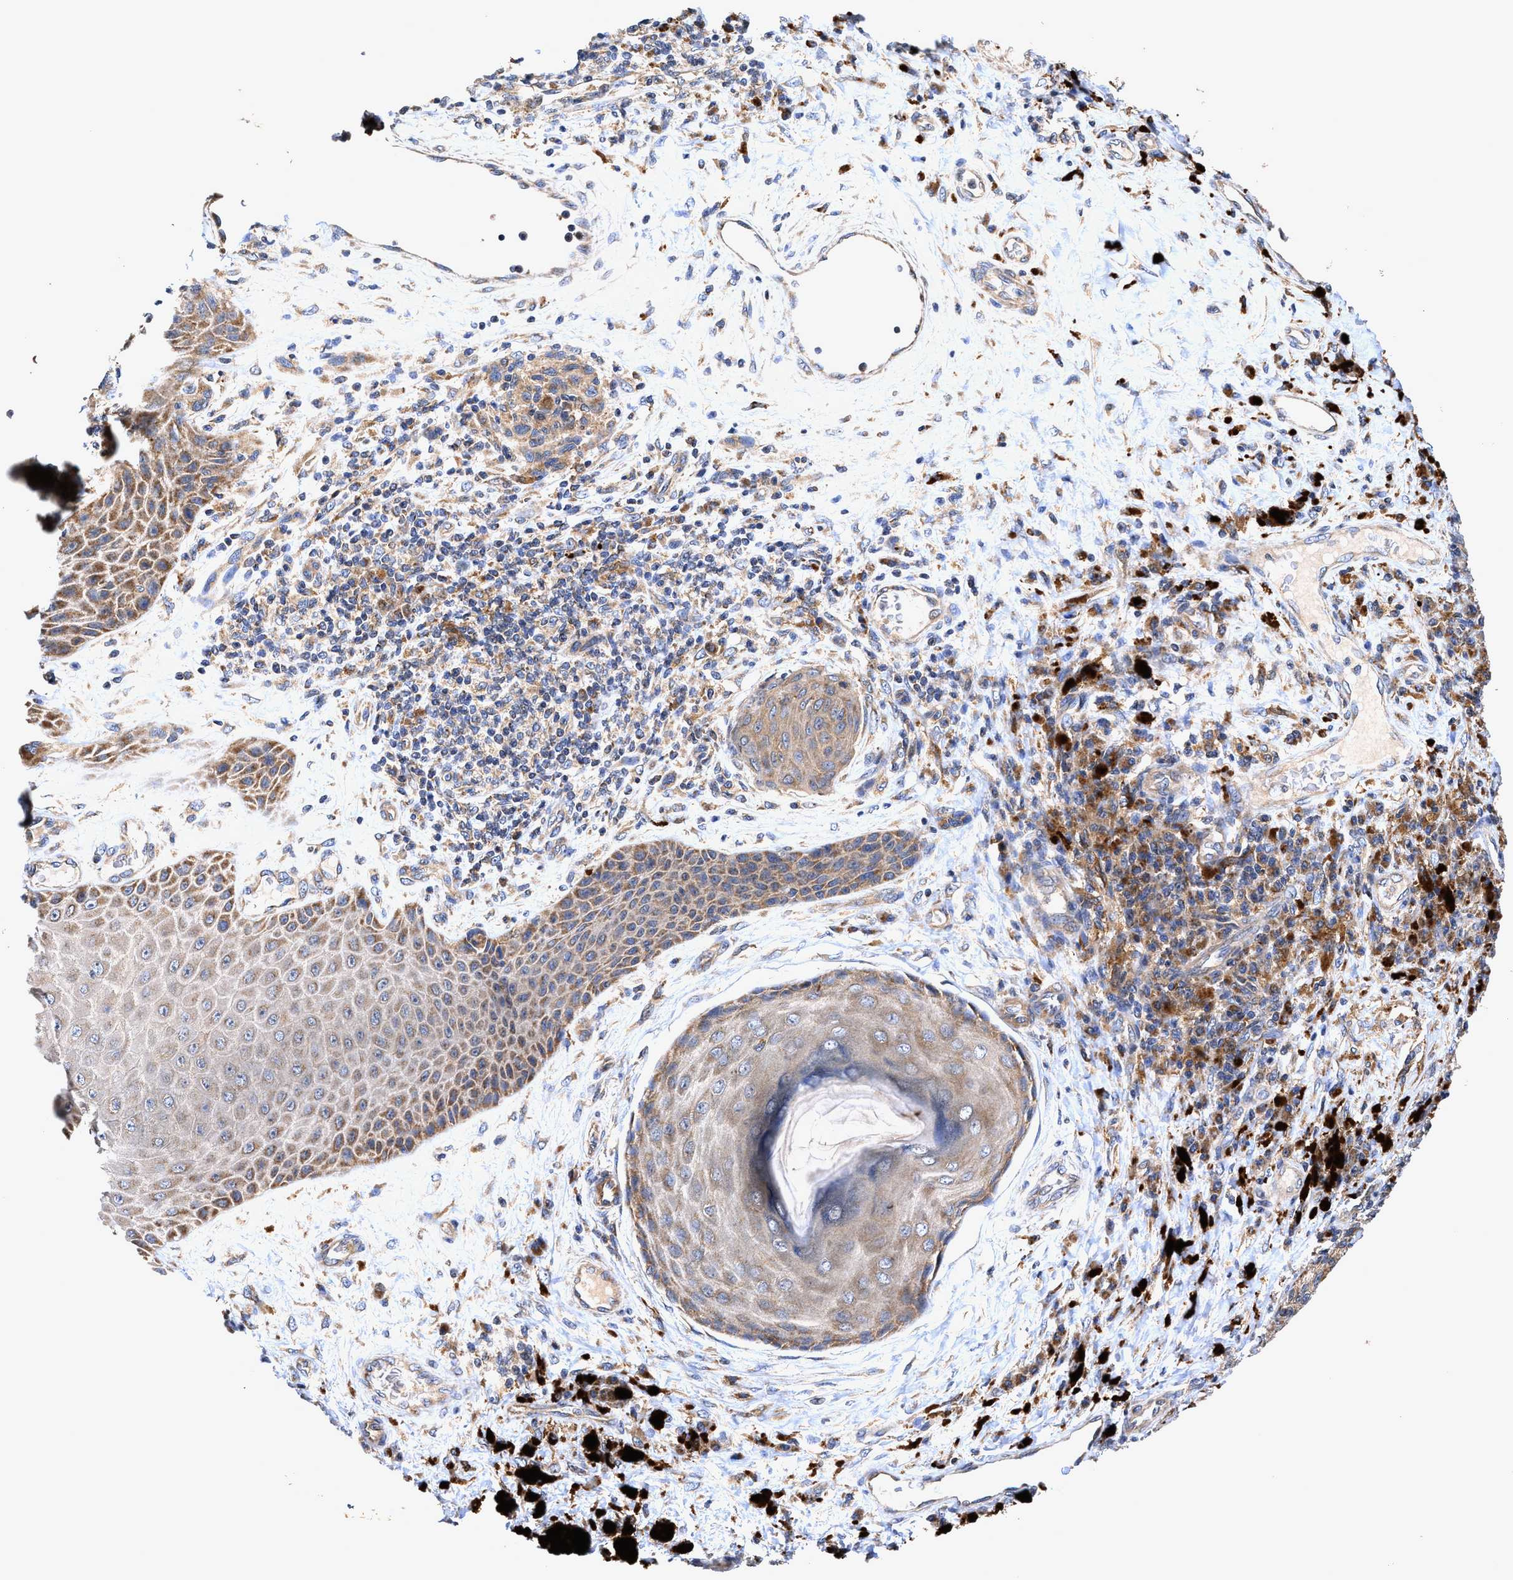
{"staining": {"intensity": "moderate", "quantity": ">75%", "location": "cytoplasmic/membranous"}, "tissue": "melanoma", "cell_type": "Tumor cells", "image_type": "cancer", "snomed": [{"axis": "morphology", "description": "Malignant melanoma, NOS"}, {"axis": "topography", "description": "Skin"}], "caption": "Protein staining reveals moderate cytoplasmic/membranous staining in about >75% of tumor cells in melanoma. (DAB (3,3'-diaminobenzidine) = brown stain, brightfield microscopy at high magnification).", "gene": "EFNA4", "patient": {"sex": "female", "age": 73}}